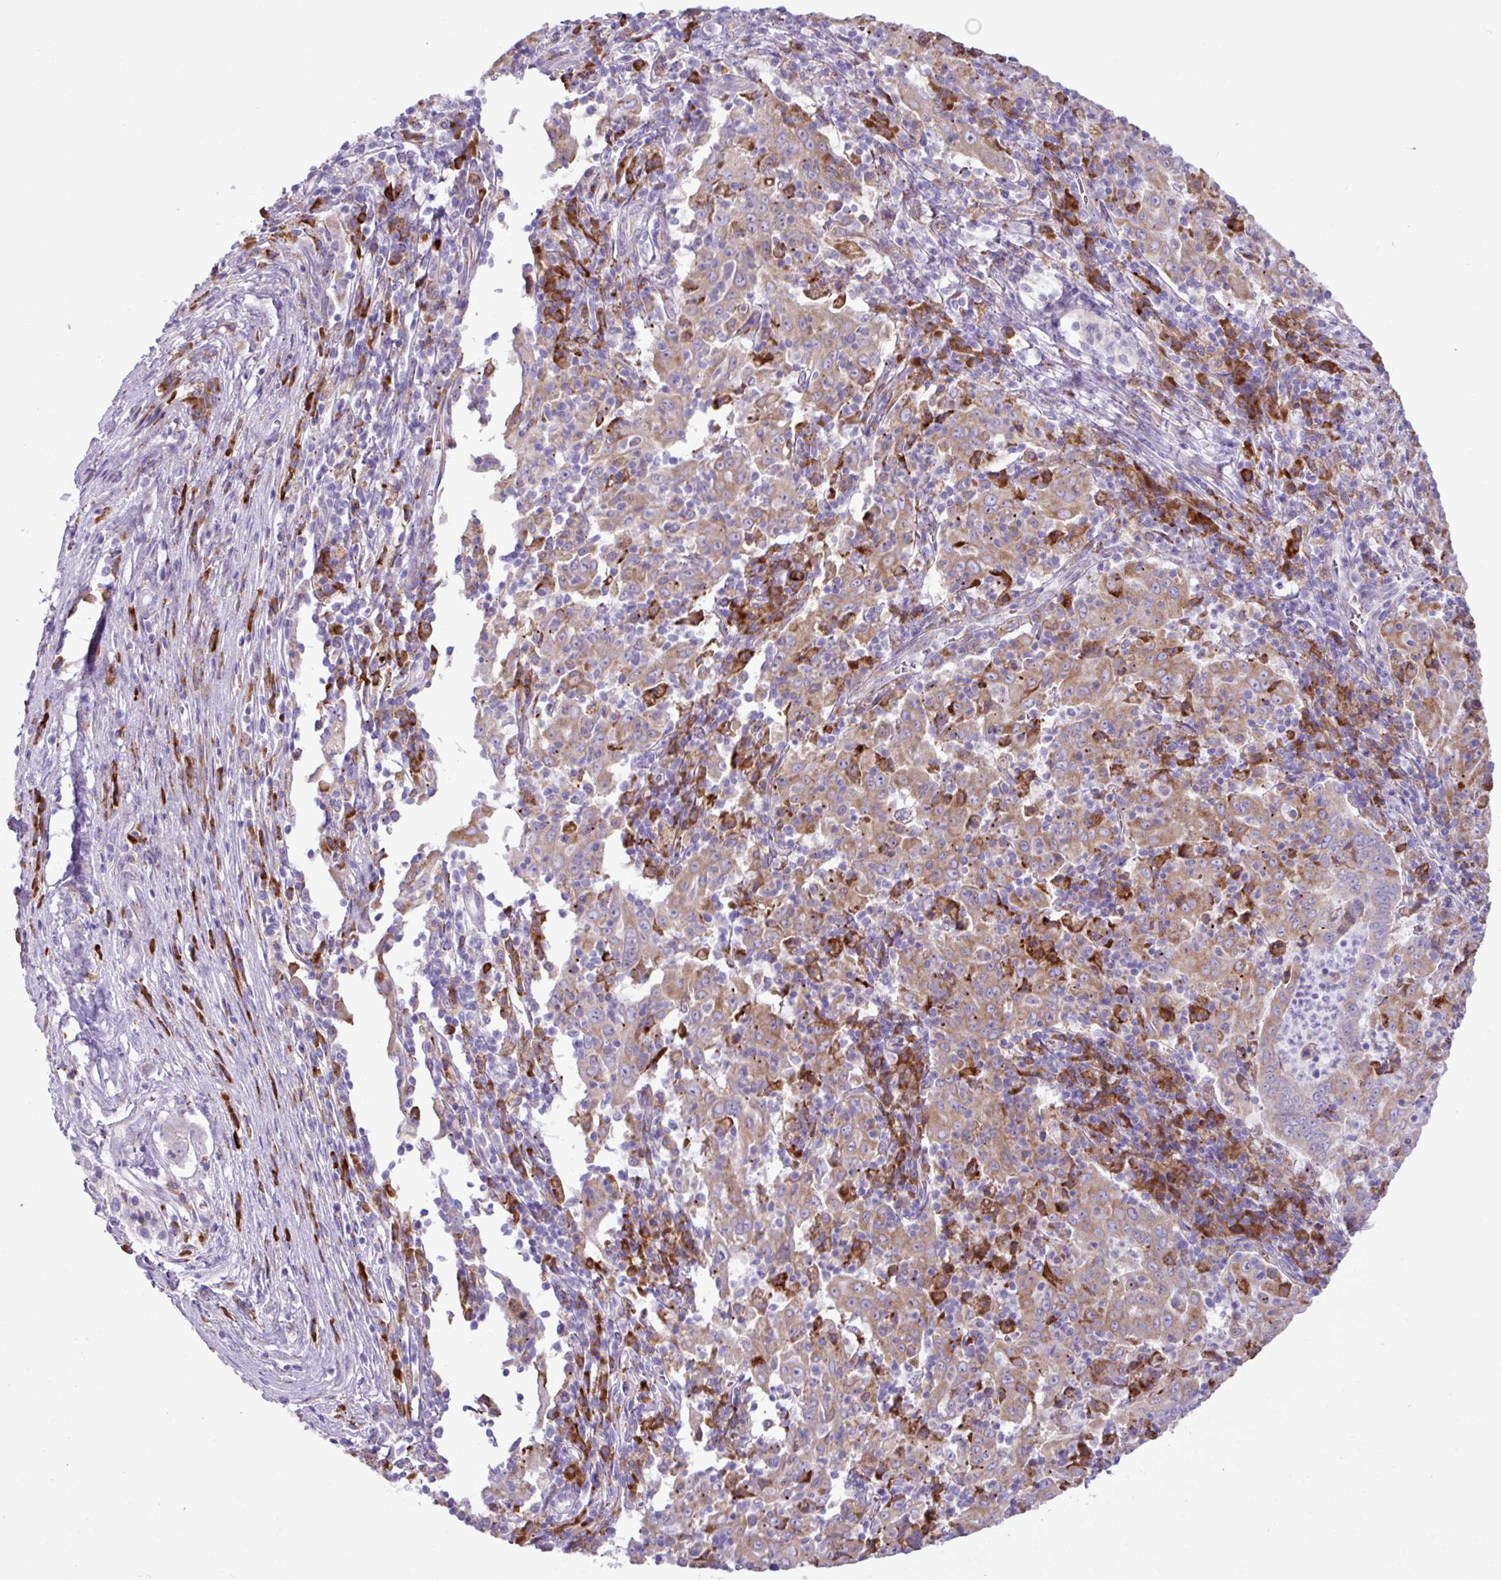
{"staining": {"intensity": "moderate", "quantity": ">75%", "location": "cytoplasmic/membranous"}, "tissue": "pancreatic cancer", "cell_type": "Tumor cells", "image_type": "cancer", "snomed": [{"axis": "morphology", "description": "Adenocarcinoma, NOS"}, {"axis": "topography", "description": "Pancreas"}], "caption": "Pancreatic adenocarcinoma tissue demonstrates moderate cytoplasmic/membranous expression in about >75% of tumor cells, visualized by immunohistochemistry. Immunohistochemistry (ihc) stains the protein in brown and the nuclei are stained blue.", "gene": "RGS21", "patient": {"sex": "male", "age": 63}}